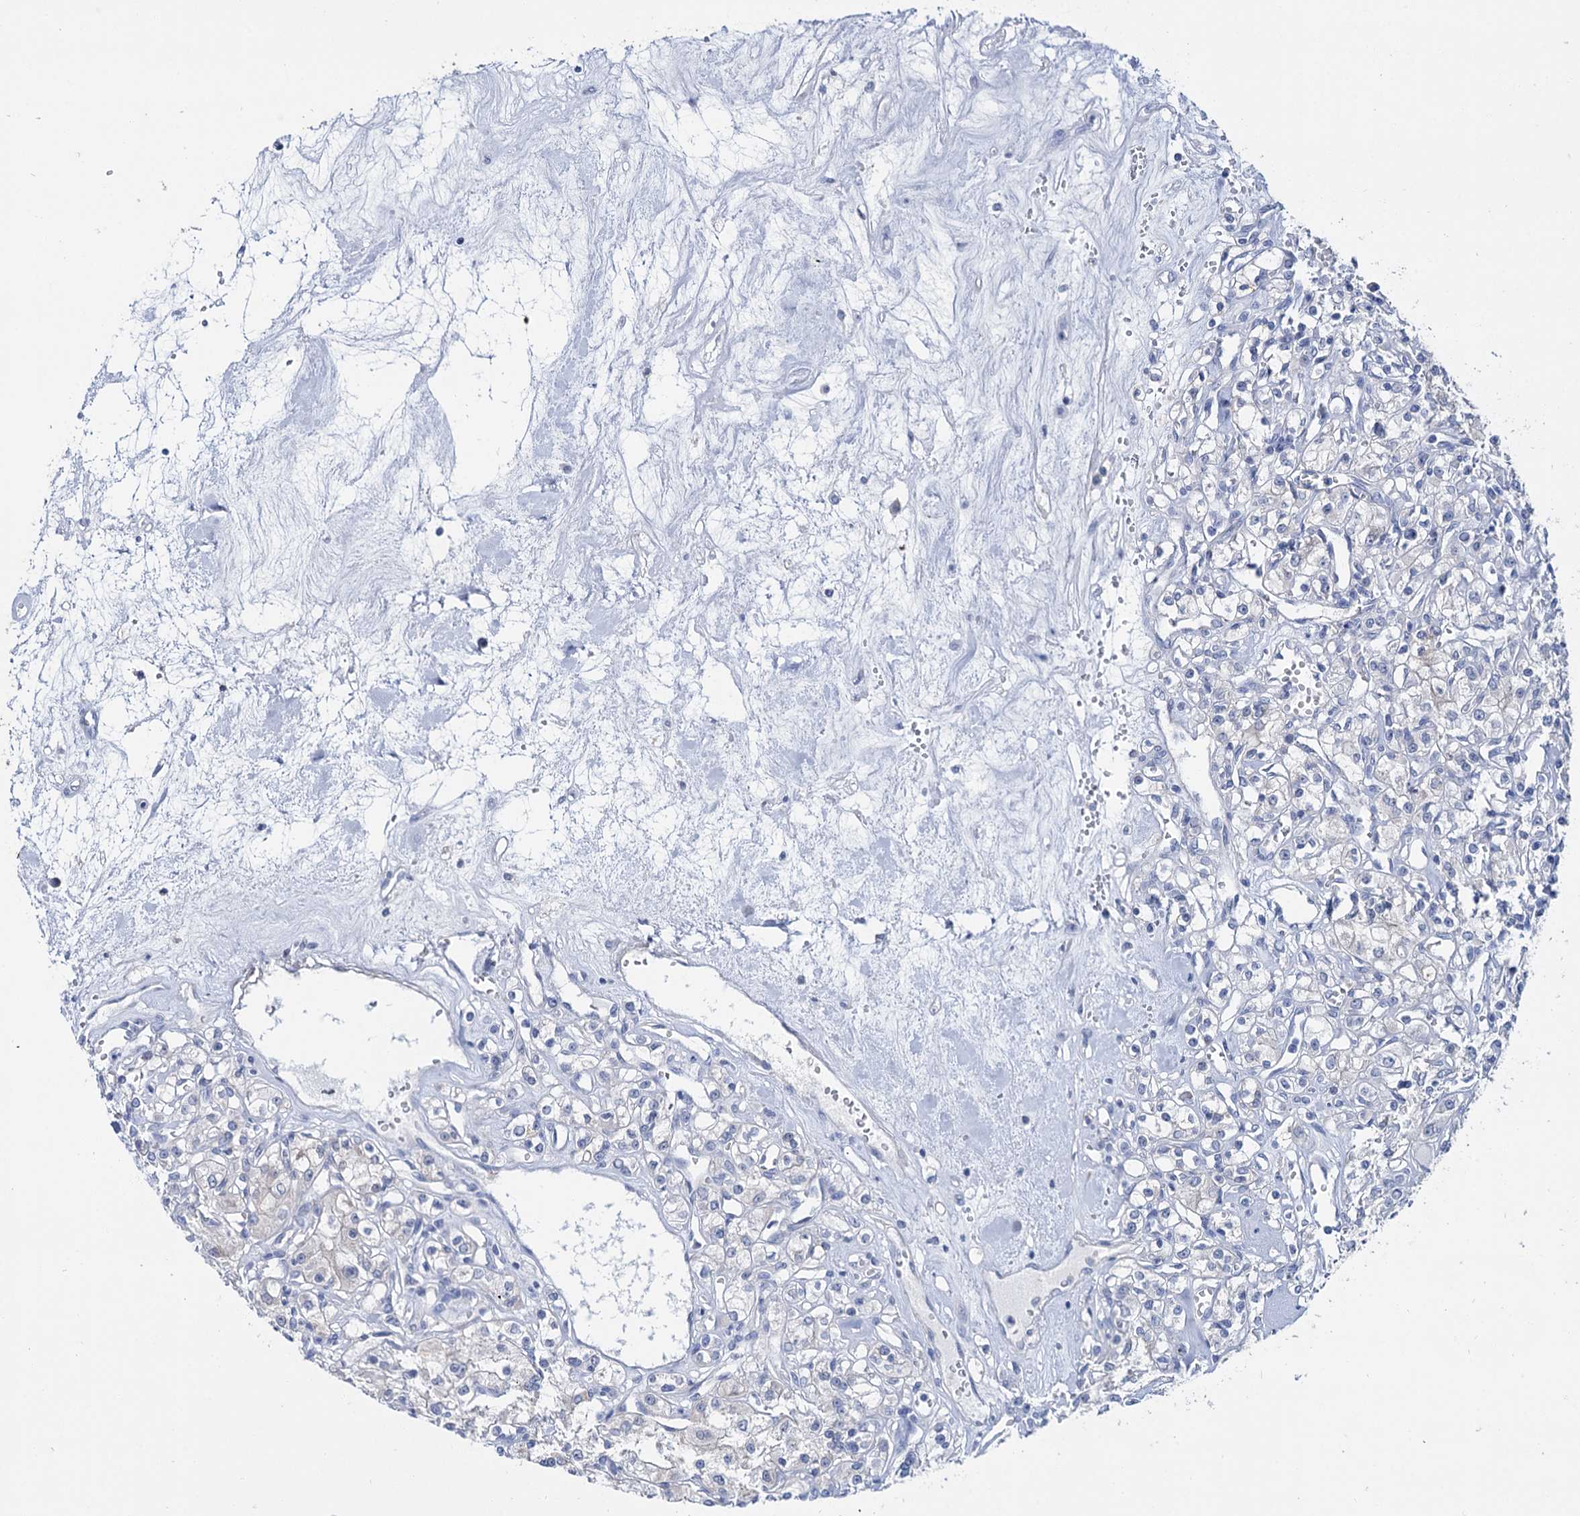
{"staining": {"intensity": "negative", "quantity": "none", "location": "none"}, "tissue": "renal cancer", "cell_type": "Tumor cells", "image_type": "cancer", "snomed": [{"axis": "morphology", "description": "Adenocarcinoma, NOS"}, {"axis": "topography", "description": "Kidney"}], "caption": "The IHC photomicrograph has no significant staining in tumor cells of adenocarcinoma (renal) tissue.", "gene": "LYZL4", "patient": {"sex": "female", "age": 59}}